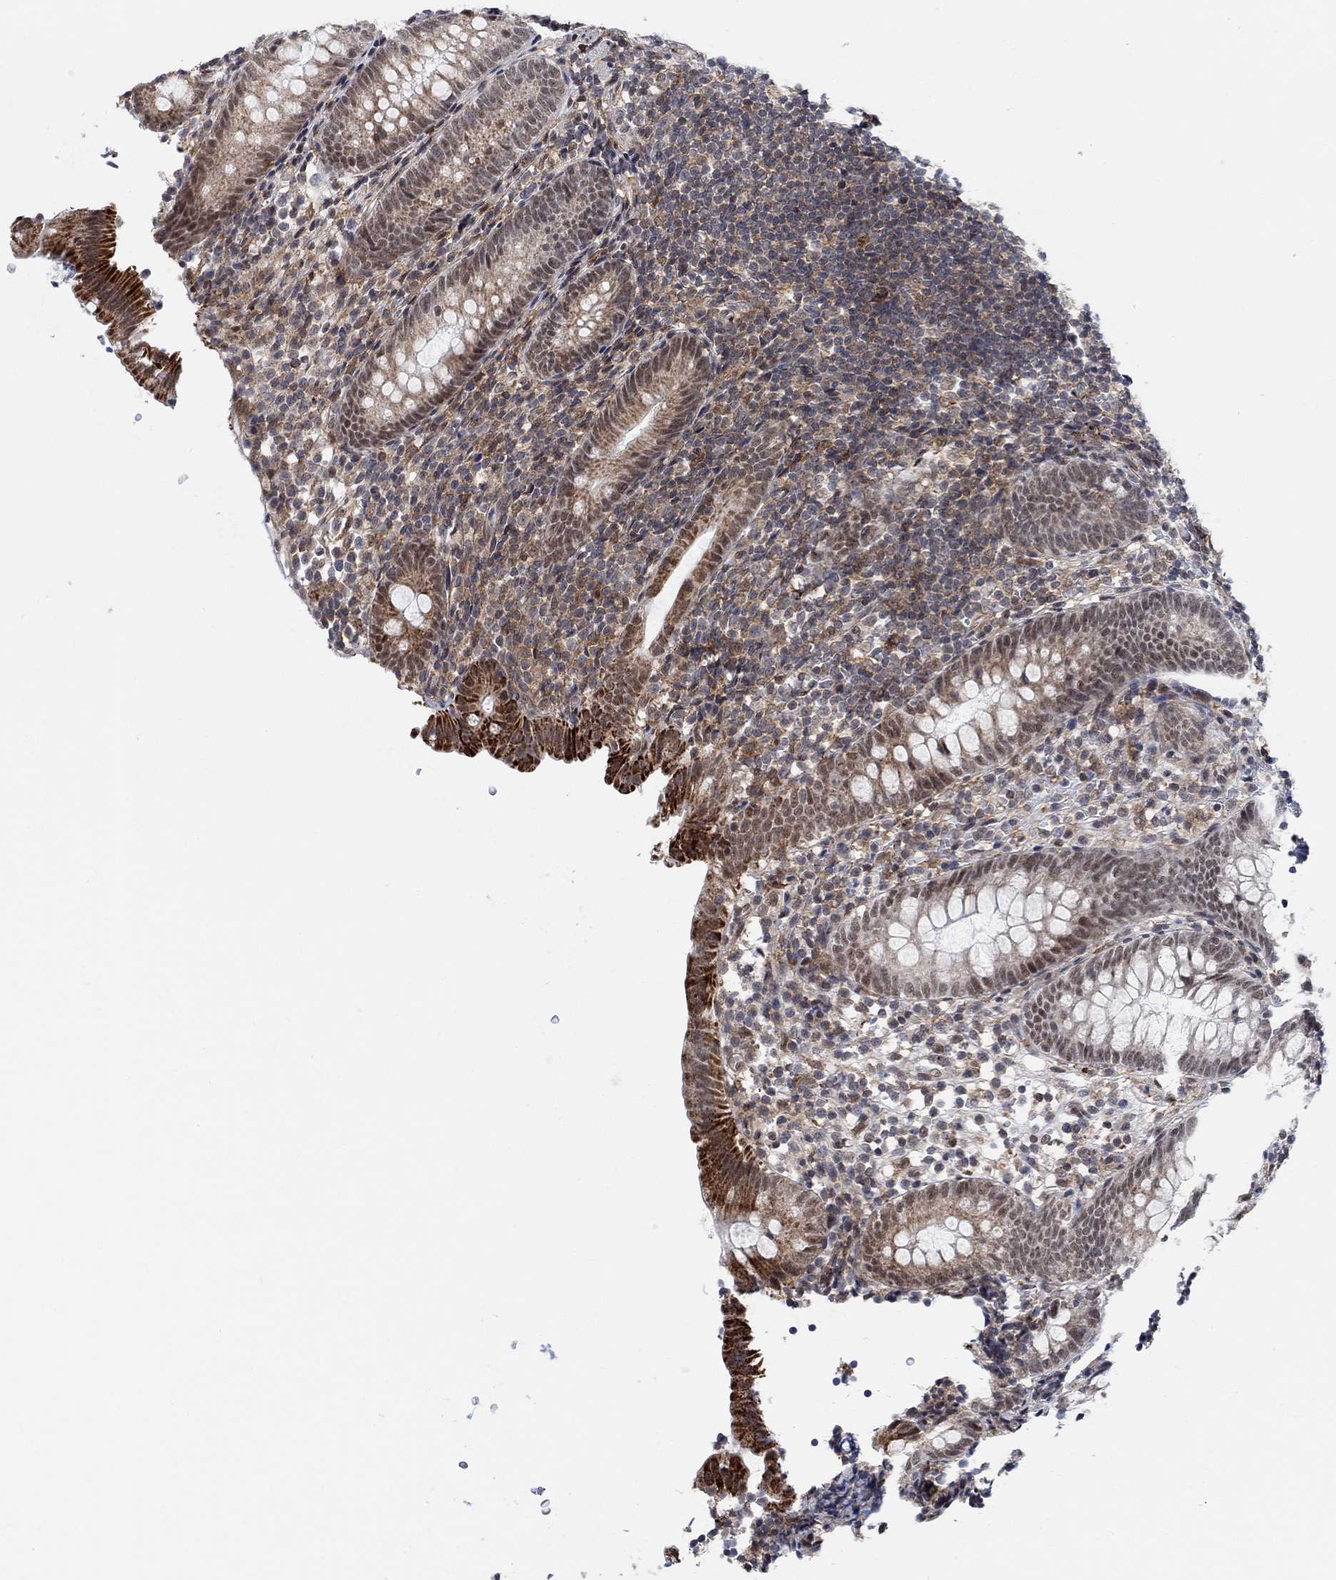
{"staining": {"intensity": "moderate", "quantity": "25%-75%", "location": "cytoplasmic/membranous"}, "tissue": "appendix", "cell_type": "Glandular cells", "image_type": "normal", "snomed": [{"axis": "morphology", "description": "Normal tissue, NOS"}, {"axis": "topography", "description": "Appendix"}], "caption": "IHC (DAB (3,3'-diaminobenzidine)) staining of unremarkable human appendix displays moderate cytoplasmic/membranous protein staining in approximately 25%-75% of glandular cells. Immunohistochemistry (ihc) stains the protein in brown and the nuclei are stained blue.", "gene": "PWWP2B", "patient": {"sex": "female", "age": 40}}